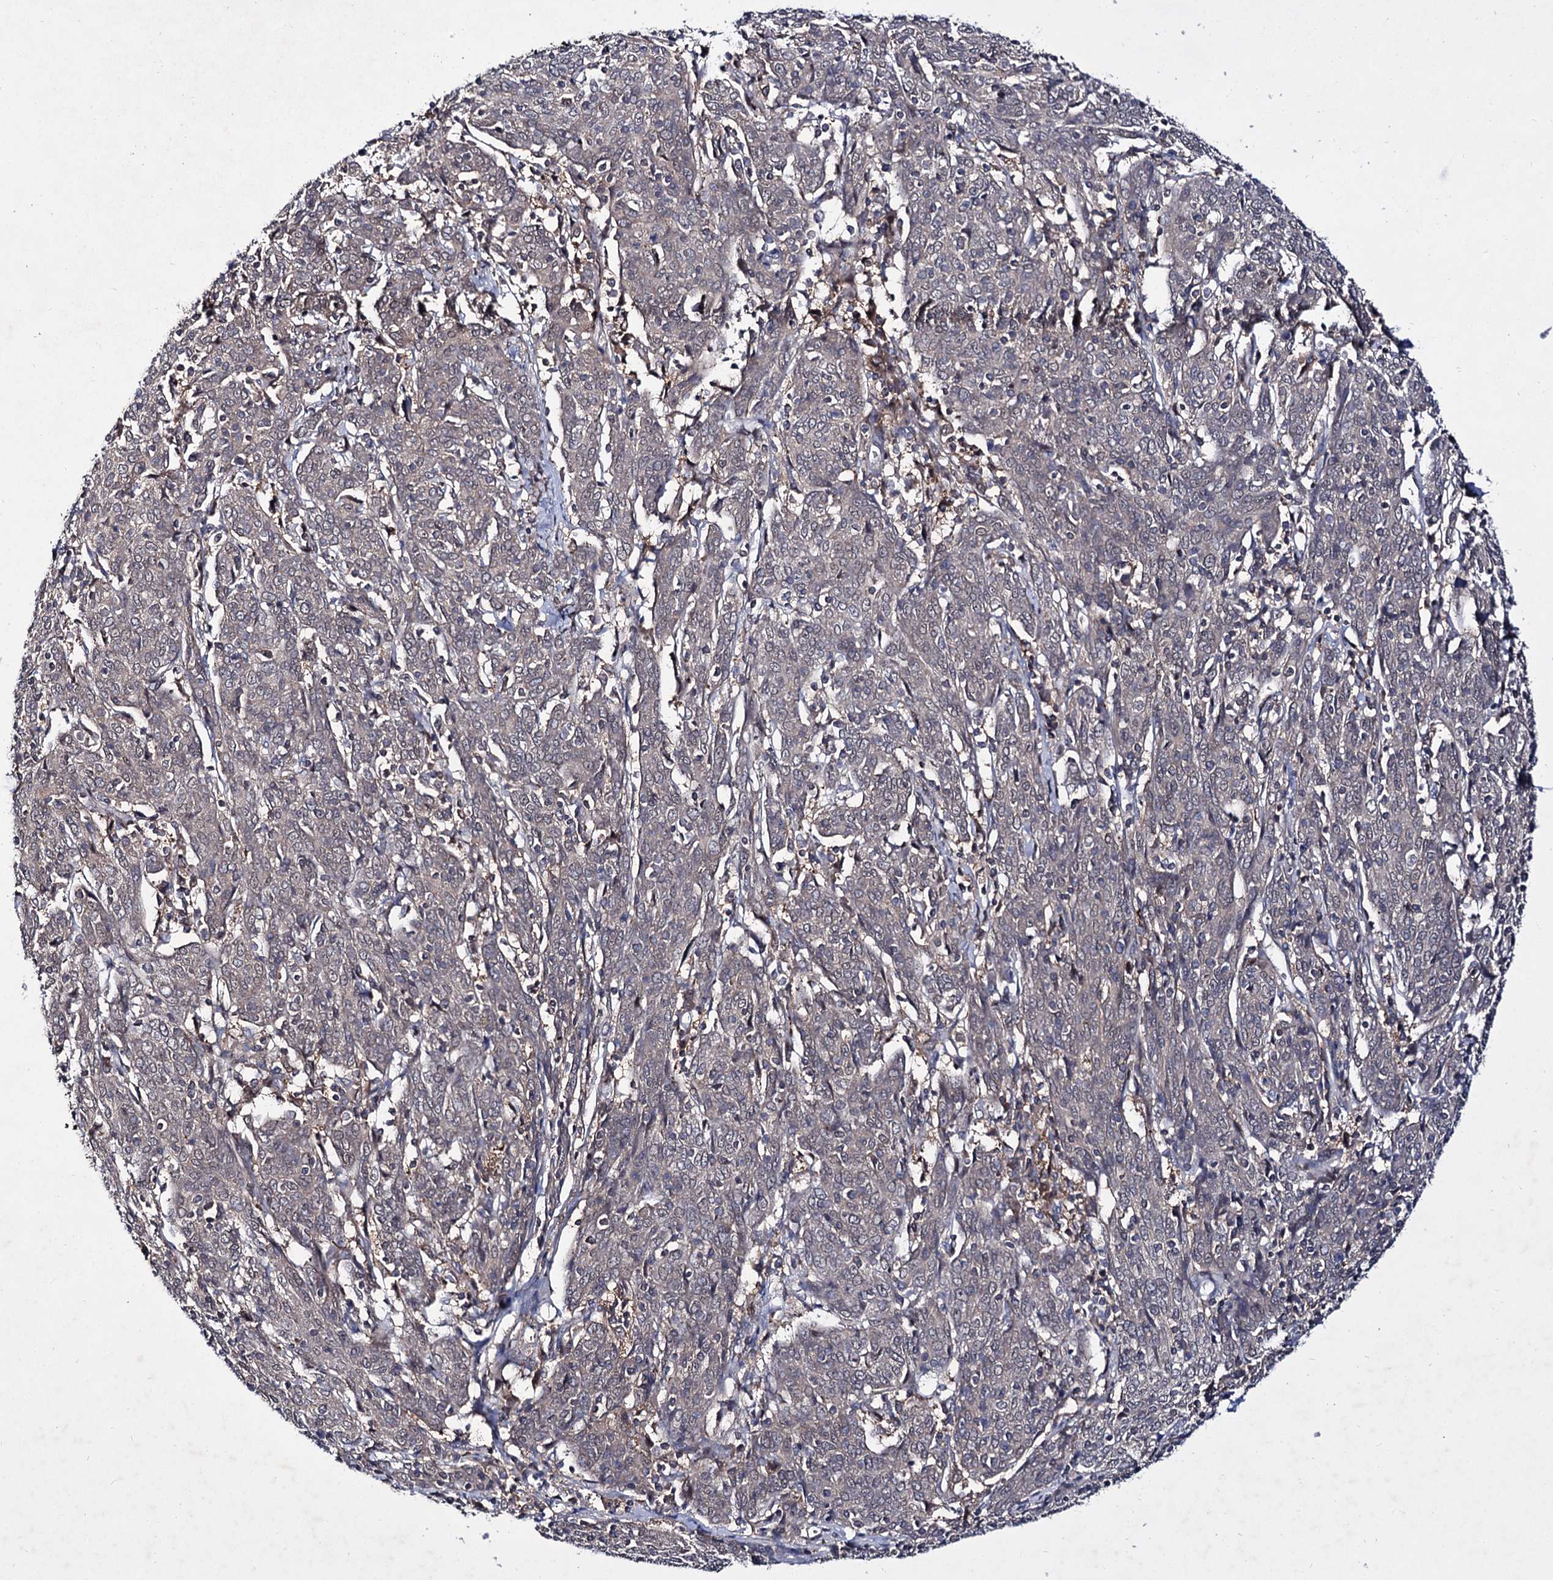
{"staining": {"intensity": "negative", "quantity": "none", "location": "none"}, "tissue": "cervical cancer", "cell_type": "Tumor cells", "image_type": "cancer", "snomed": [{"axis": "morphology", "description": "Squamous cell carcinoma, NOS"}, {"axis": "topography", "description": "Cervix"}], "caption": "Histopathology image shows no protein expression in tumor cells of cervical cancer (squamous cell carcinoma) tissue.", "gene": "ACTR6", "patient": {"sex": "female", "age": 67}}